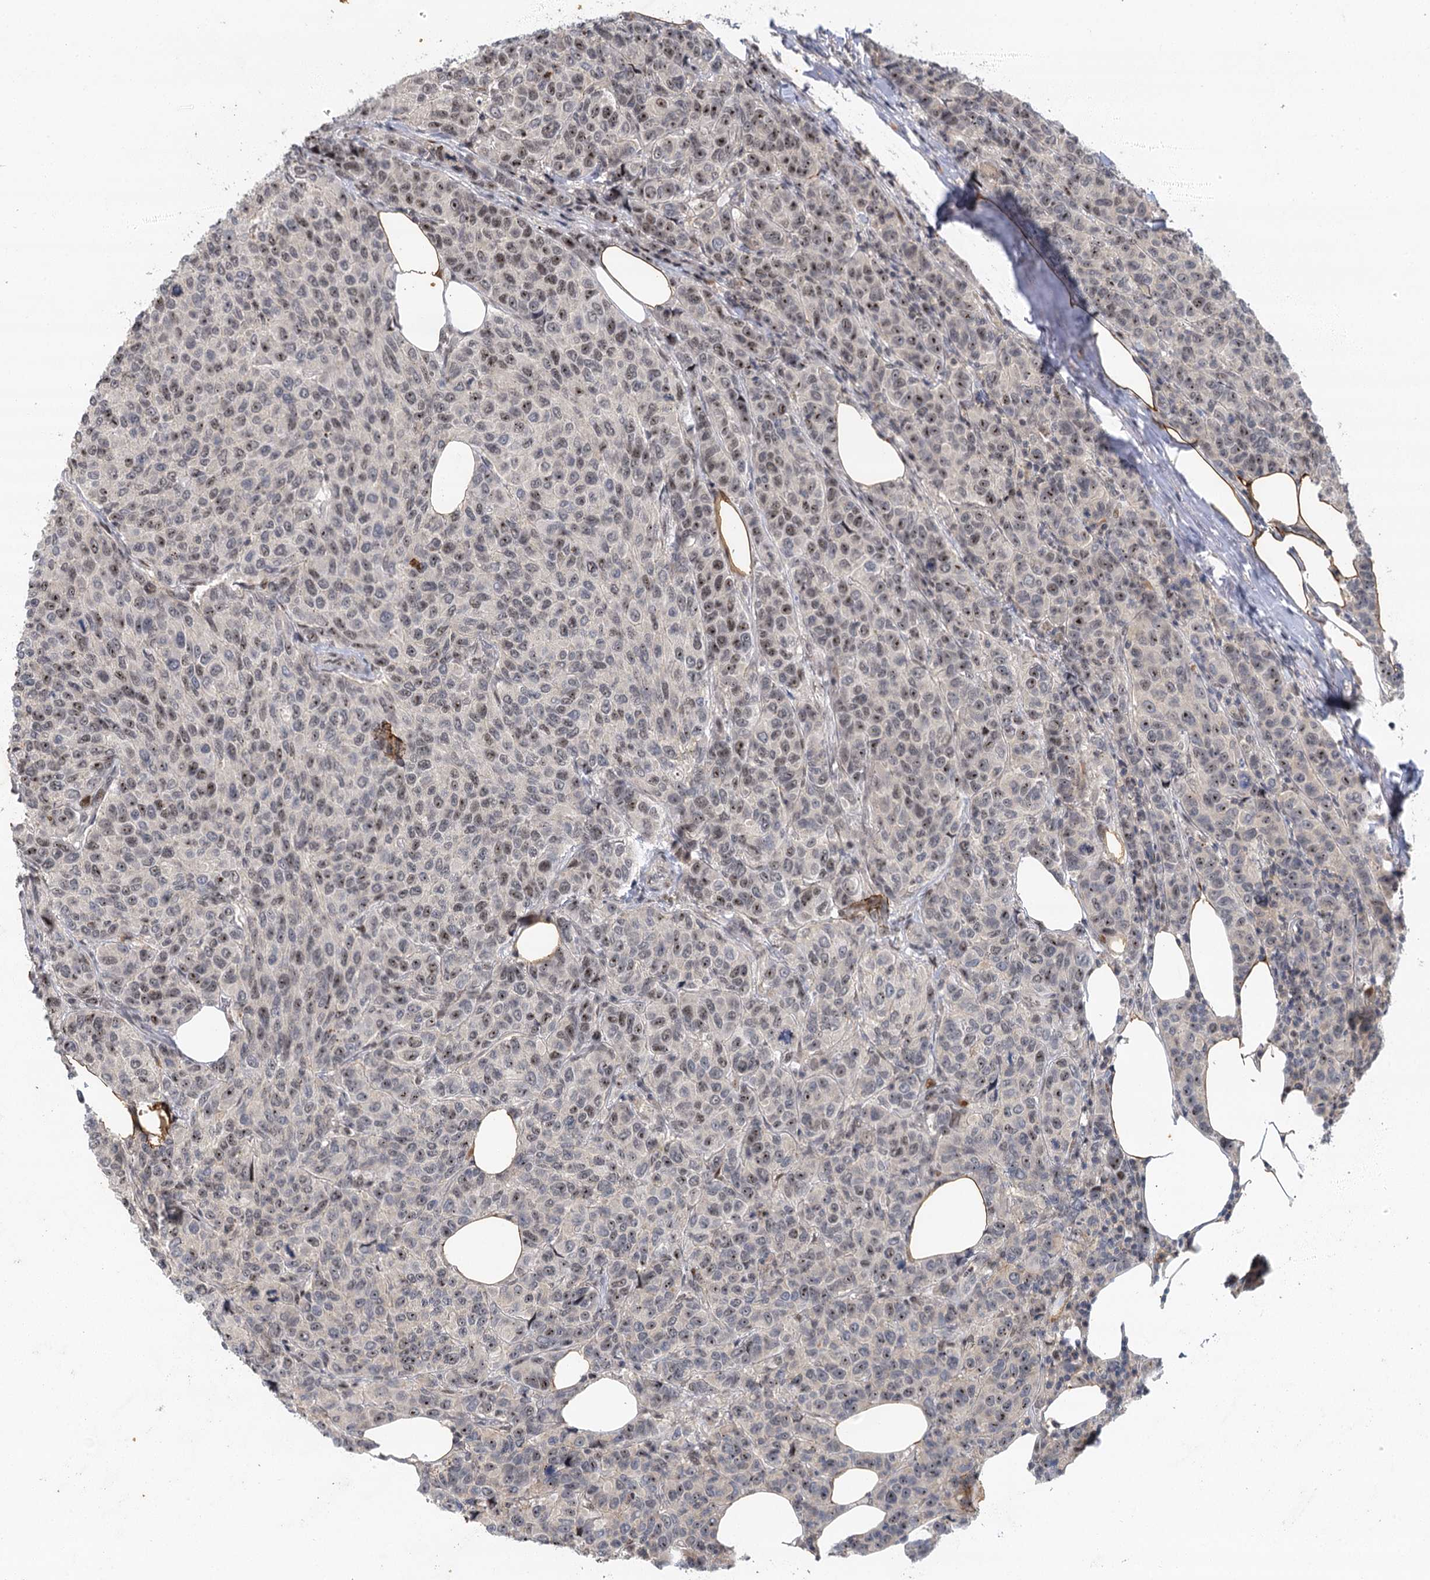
{"staining": {"intensity": "weak", "quantity": "25%-75%", "location": "nuclear"}, "tissue": "breast cancer", "cell_type": "Tumor cells", "image_type": "cancer", "snomed": [{"axis": "morphology", "description": "Duct carcinoma"}, {"axis": "topography", "description": "Breast"}], "caption": "High-magnification brightfield microscopy of intraductal carcinoma (breast) stained with DAB (3,3'-diaminobenzidine) (brown) and counterstained with hematoxylin (blue). tumor cells exhibit weak nuclear positivity is present in about25%-75% of cells.", "gene": "IL11RA", "patient": {"sex": "female", "age": 55}}